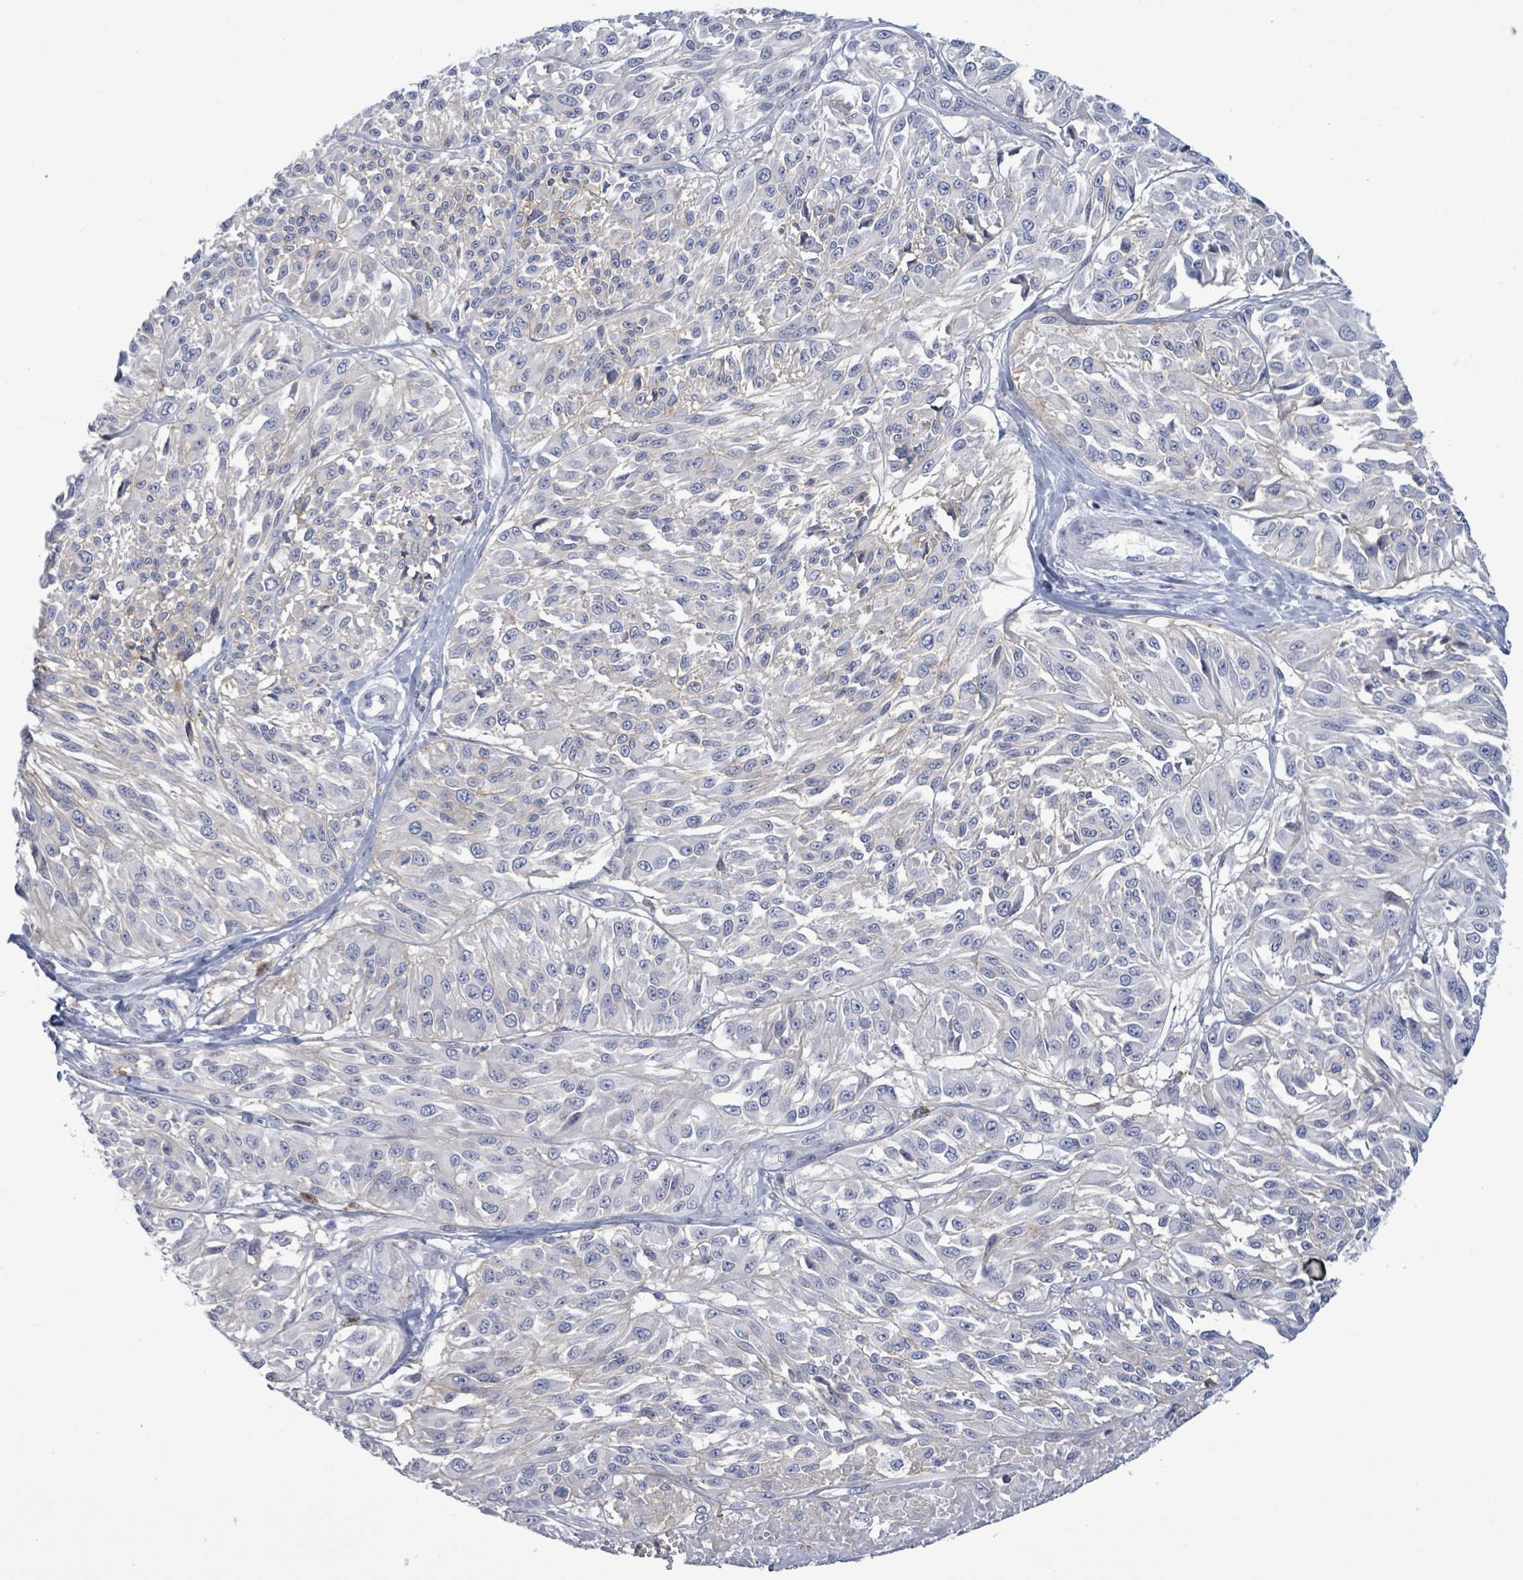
{"staining": {"intensity": "negative", "quantity": "none", "location": "none"}, "tissue": "melanoma", "cell_type": "Tumor cells", "image_type": "cancer", "snomed": [{"axis": "morphology", "description": "Malignant melanoma, NOS"}, {"axis": "topography", "description": "Skin"}], "caption": "Tumor cells show no significant protein positivity in malignant melanoma. Nuclei are stained in blue.", "gene": "BSG", "patient": {"sex": "male", "age": 94}}